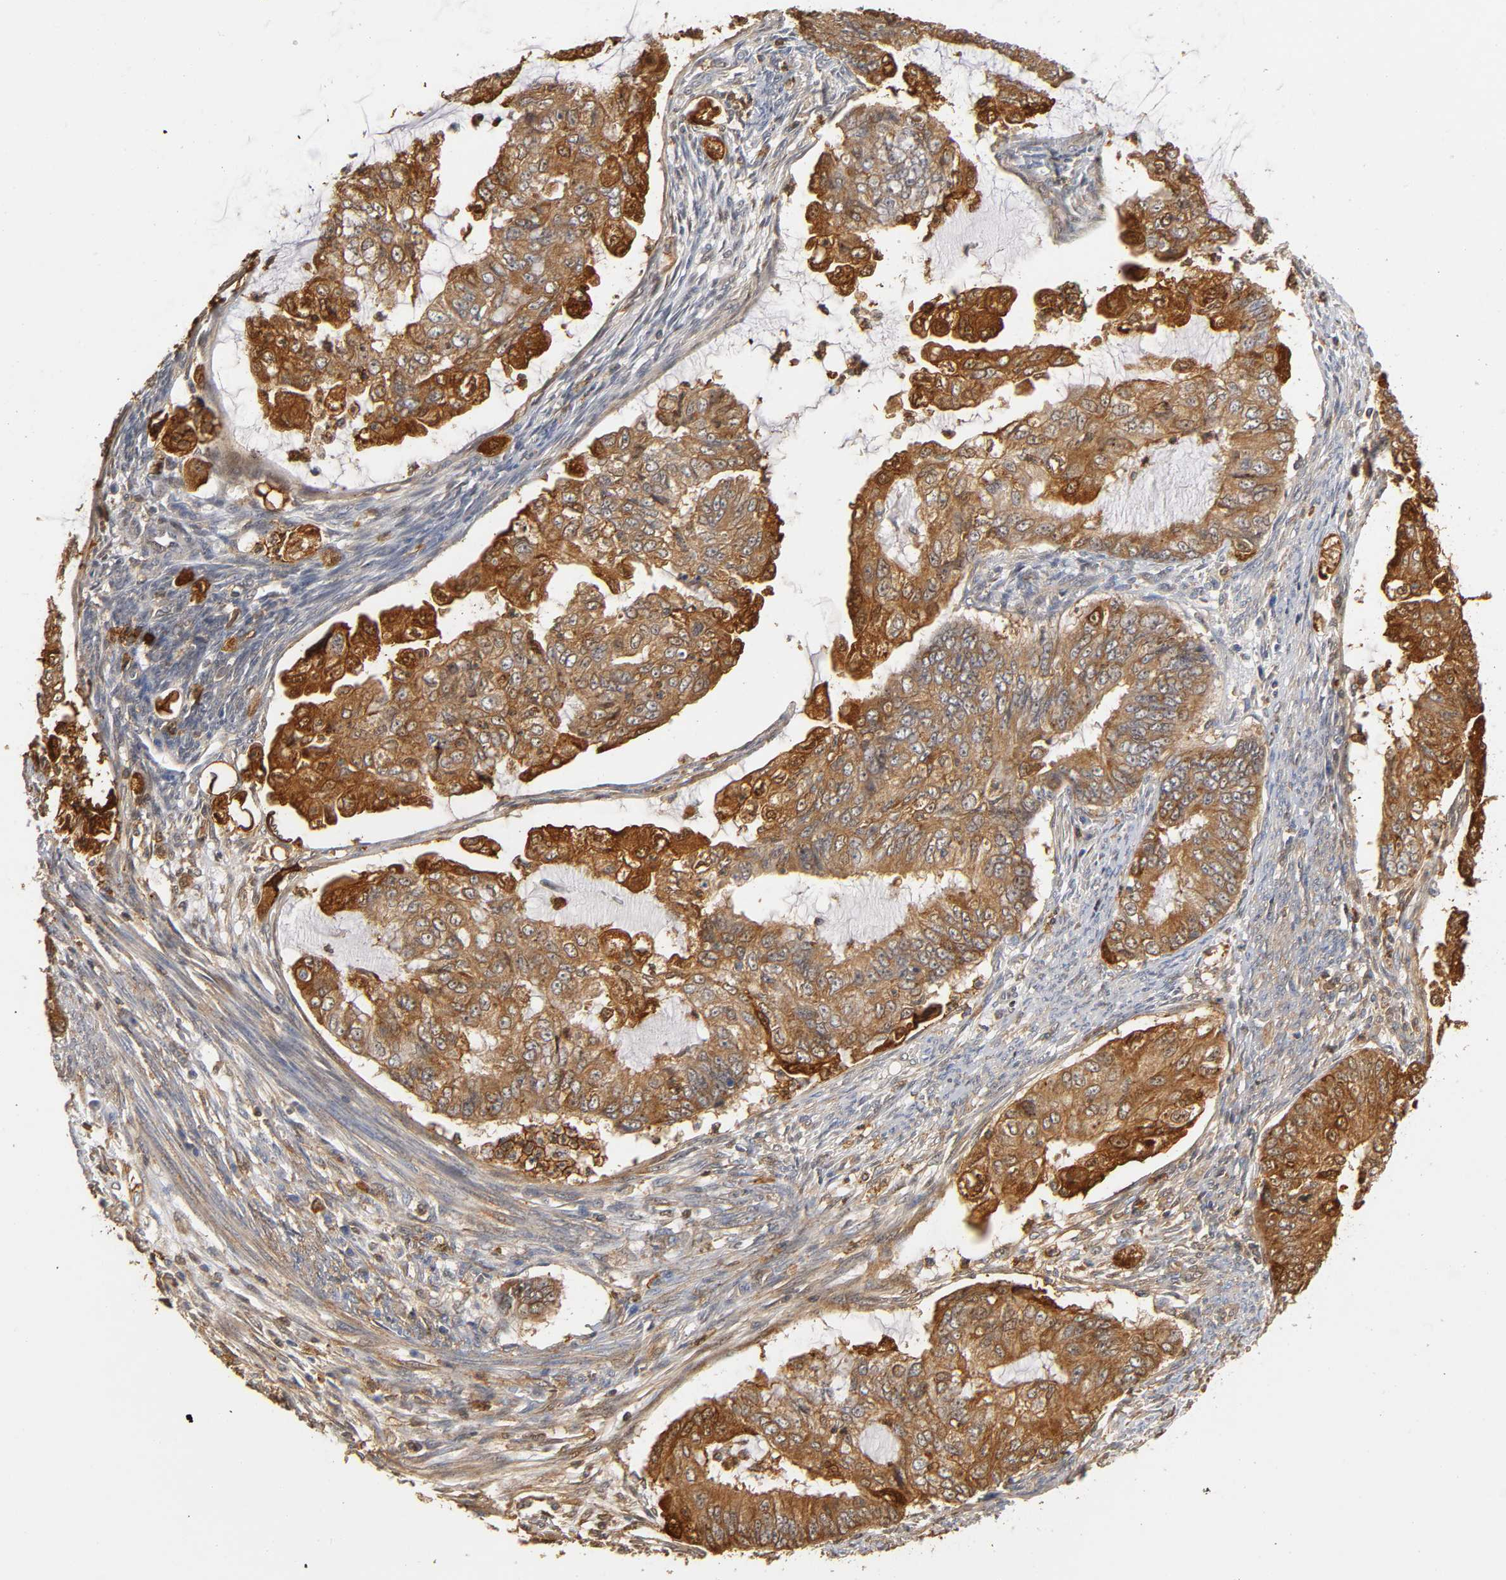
{"staining": {"intensity": "moderate", "quantity": ">75%", "location": "cytoplasmic/membranous,nuclear"}, "tissue": "endometrial cancer", "cell_type": "Tumor cells", "image_type": "cancer", "snomed": [{"axis": "morphology", "description": "Adenocarcinoma, NOS"}, {"axis": "topography", "description": "Endometrium"}], "caption": "Protein expression analysis of human endometrial cancer (adenocarcinoma) reveals moderate cytoplasmic/membranous and nuclear staining in about >75% of tumor cells.", "gene": "ANXA11", "patient": {"sex": "female", "age": 75}}